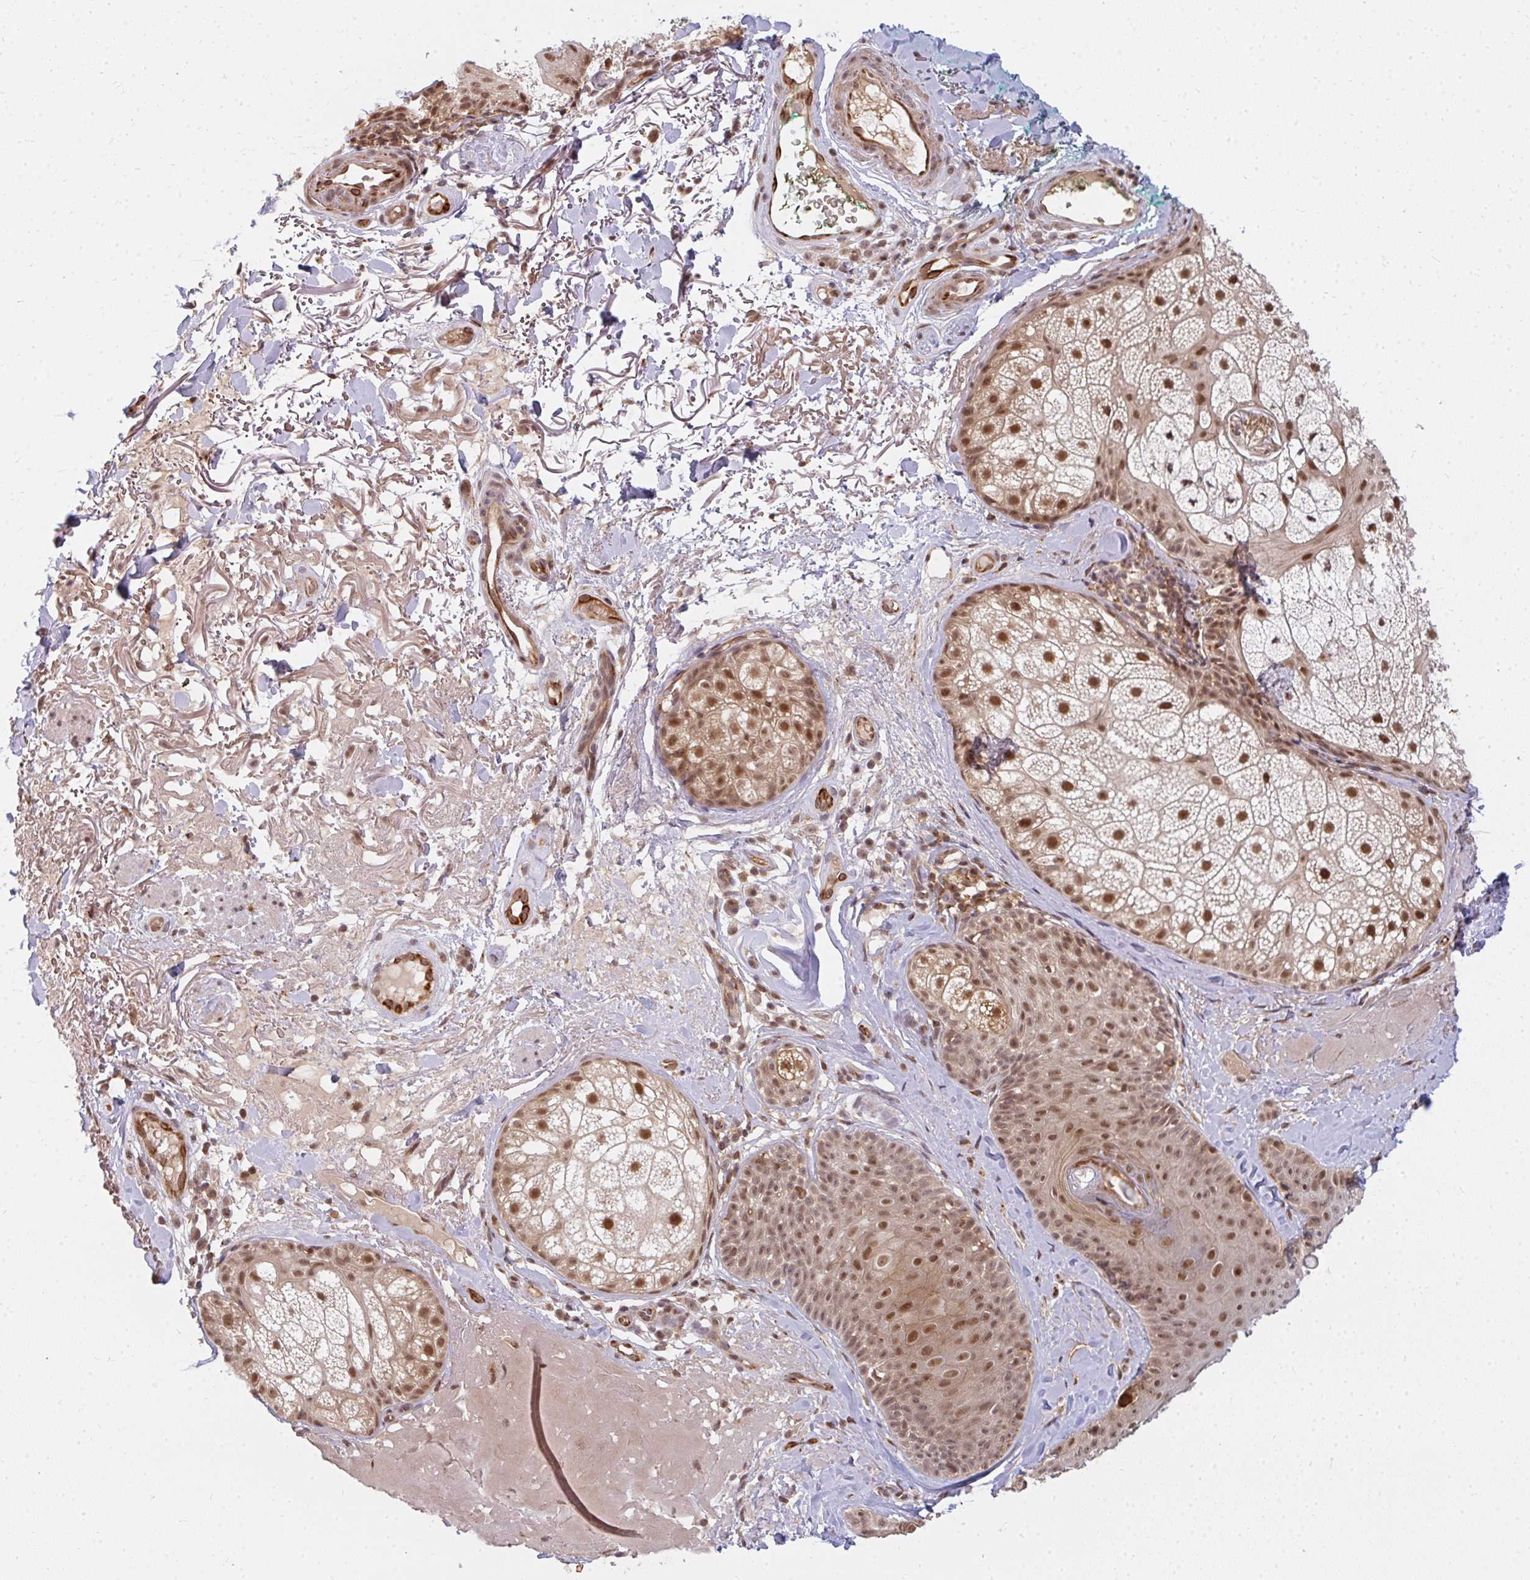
{"staining": {"intensity": "moderate", "quantity": ">75%", "location": "cytoplasmic/membranous,nuclear"}, "tissue": "skin", "cell_type": "Fibroblasts", "image_type": "normal", "snomed": [{"axis": "morphology", "description": "Normal tissue, NOS"}, {"axis": "topography", "description": "Skin"}], "caption": "Immunohistochemistry (IHC) staining of benign skin, which displays medium levels of moderate cytoplasmic/membranous,nuclear positivity in about >75% of fibroblasts indicating moderate cytoplasmic/membranous,nuclear protein staining. The staining was performed using DAB (brown) for protein detection and nuclei were counterstained in hematoxylin (blue).", "gene": "GTF3C6", "patient": {"sex": "male", "age": 73}}